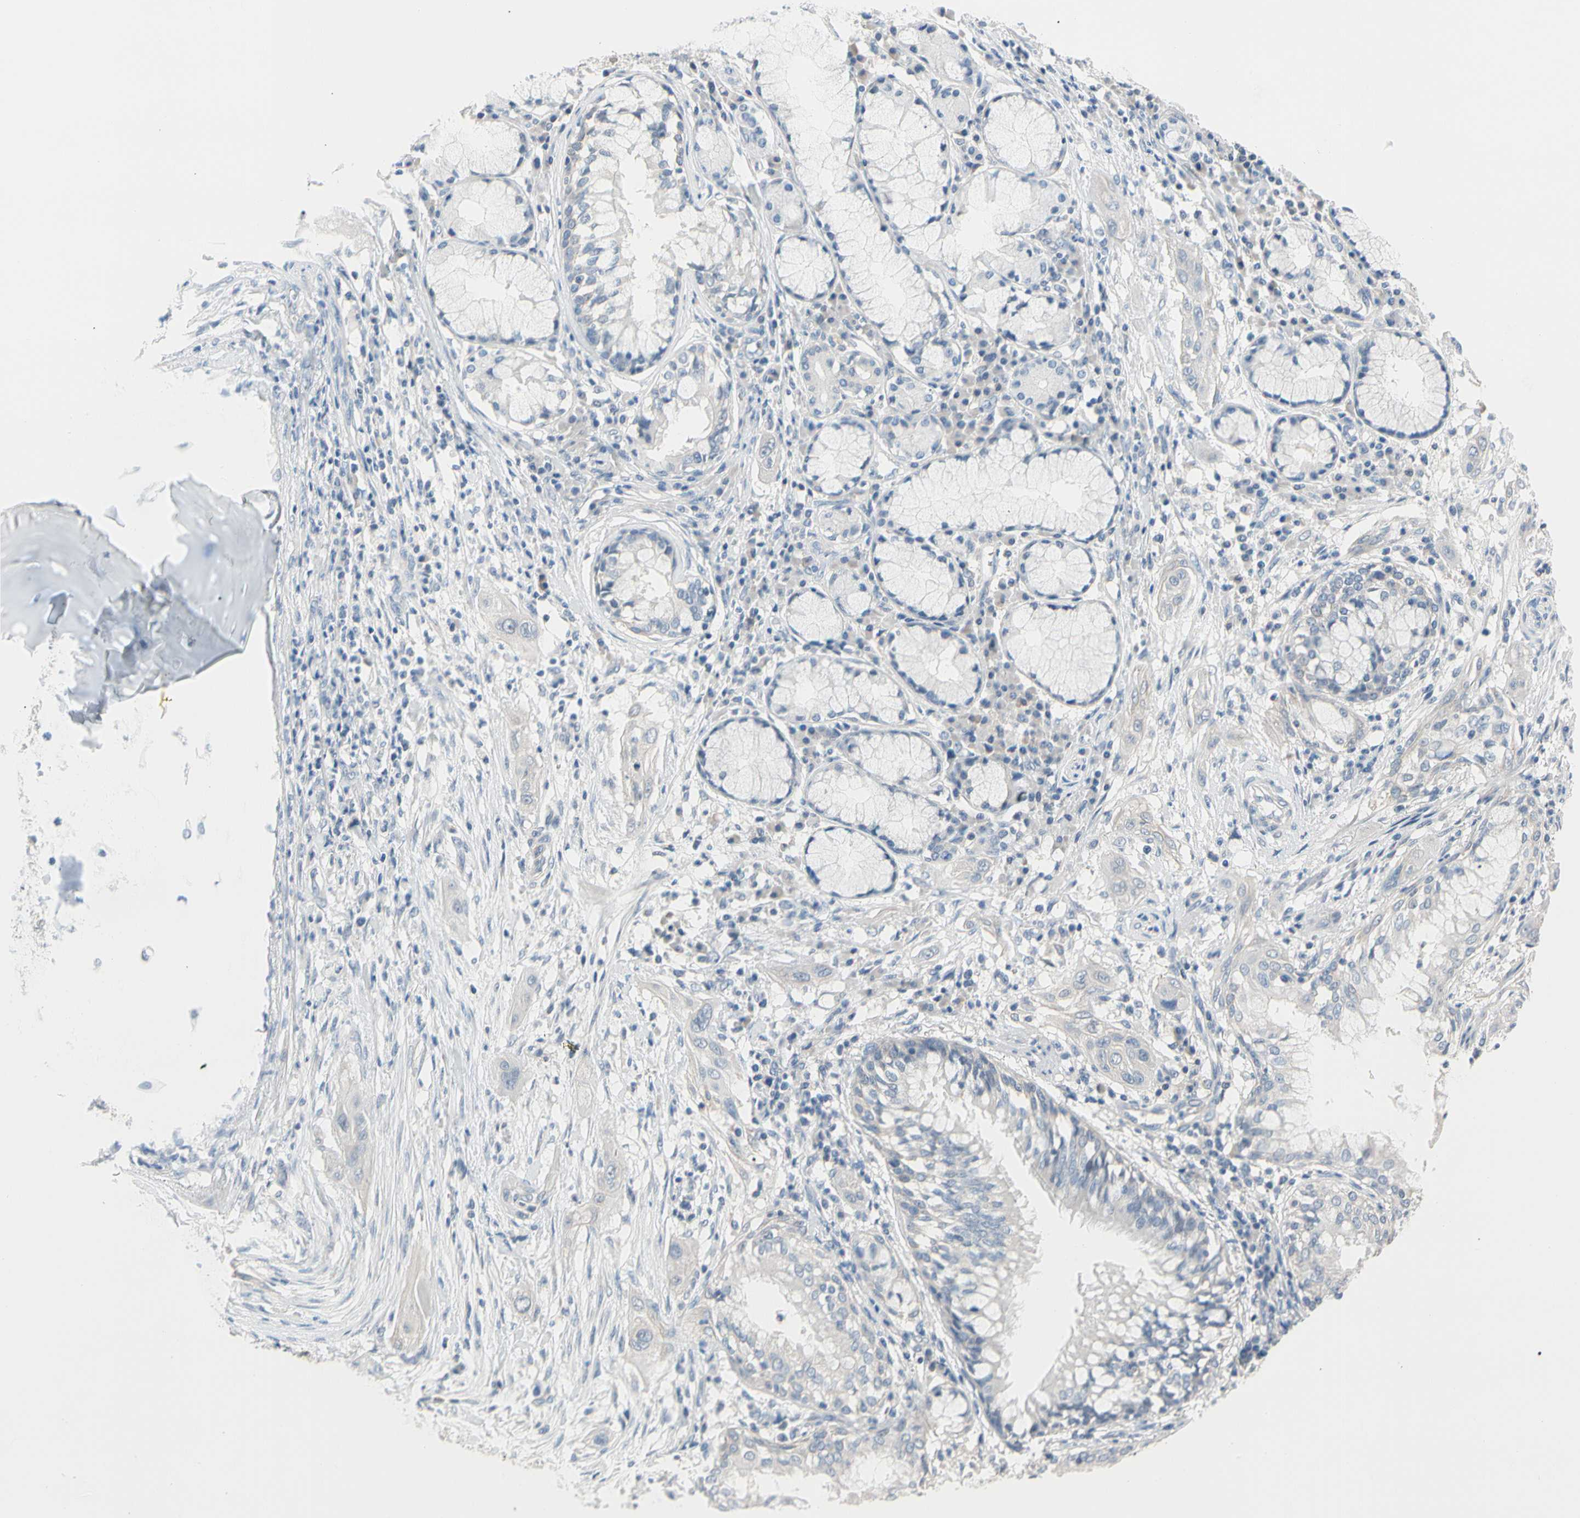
{"staining": {"intensity": "negative", "quantity": "none", "location": "none"}, "tissue": "lung cancer", "cell_type": "Tumor cells", "image_type": "cancer", "snomed": [{"axis": "morphology", "description": "Squamous cell carcinoma, NOS"}, {"axis": "topography", "description": "Lung"}], "caption": "This is a photomicrograph of immunohistochemistry staining of lung cancer (squamous cell carcinoma), which shows no positivity in tumor cells.", "gene": "MARK1", "patient": {"sex": "female", "age": 47}}